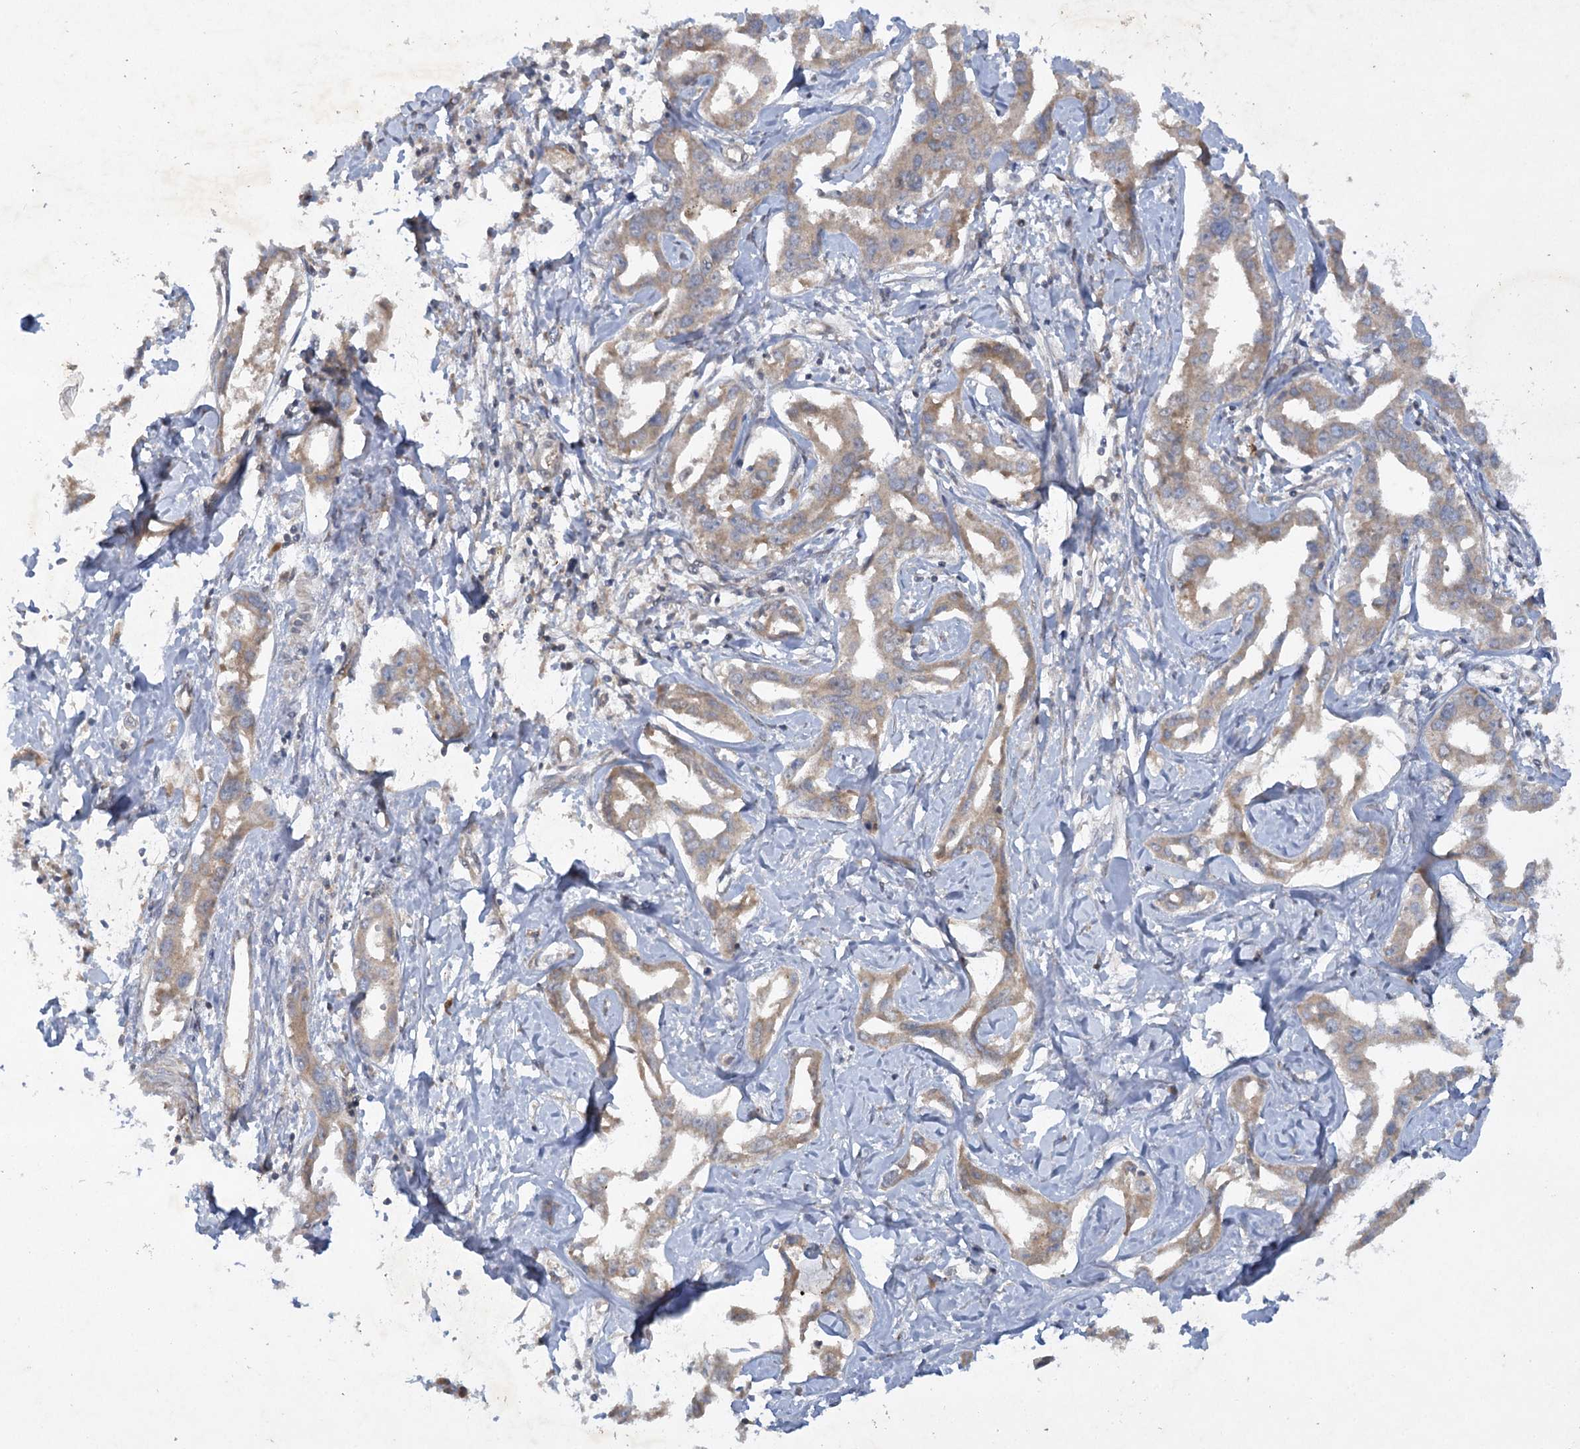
{"staining": {"intensity": "weak", "quantity": ">75%", "location": "cytoplasmic/membranous"}, "tissue": "liver cancer", "cell_type": "Tumor cells", "image_type": "cancer", "snomed": [{"axis": "morphology", "description": "Cholangiocarcinoma"}, {"axis": "topography", "description": "Liver"}], "caption": "Liver cholangiocarcinoma stained with a protein marker demonstrates weak staining in tumor cells.", "gene": "TRAF3IP1", "patient": {"sex": "male", "age": 59}}